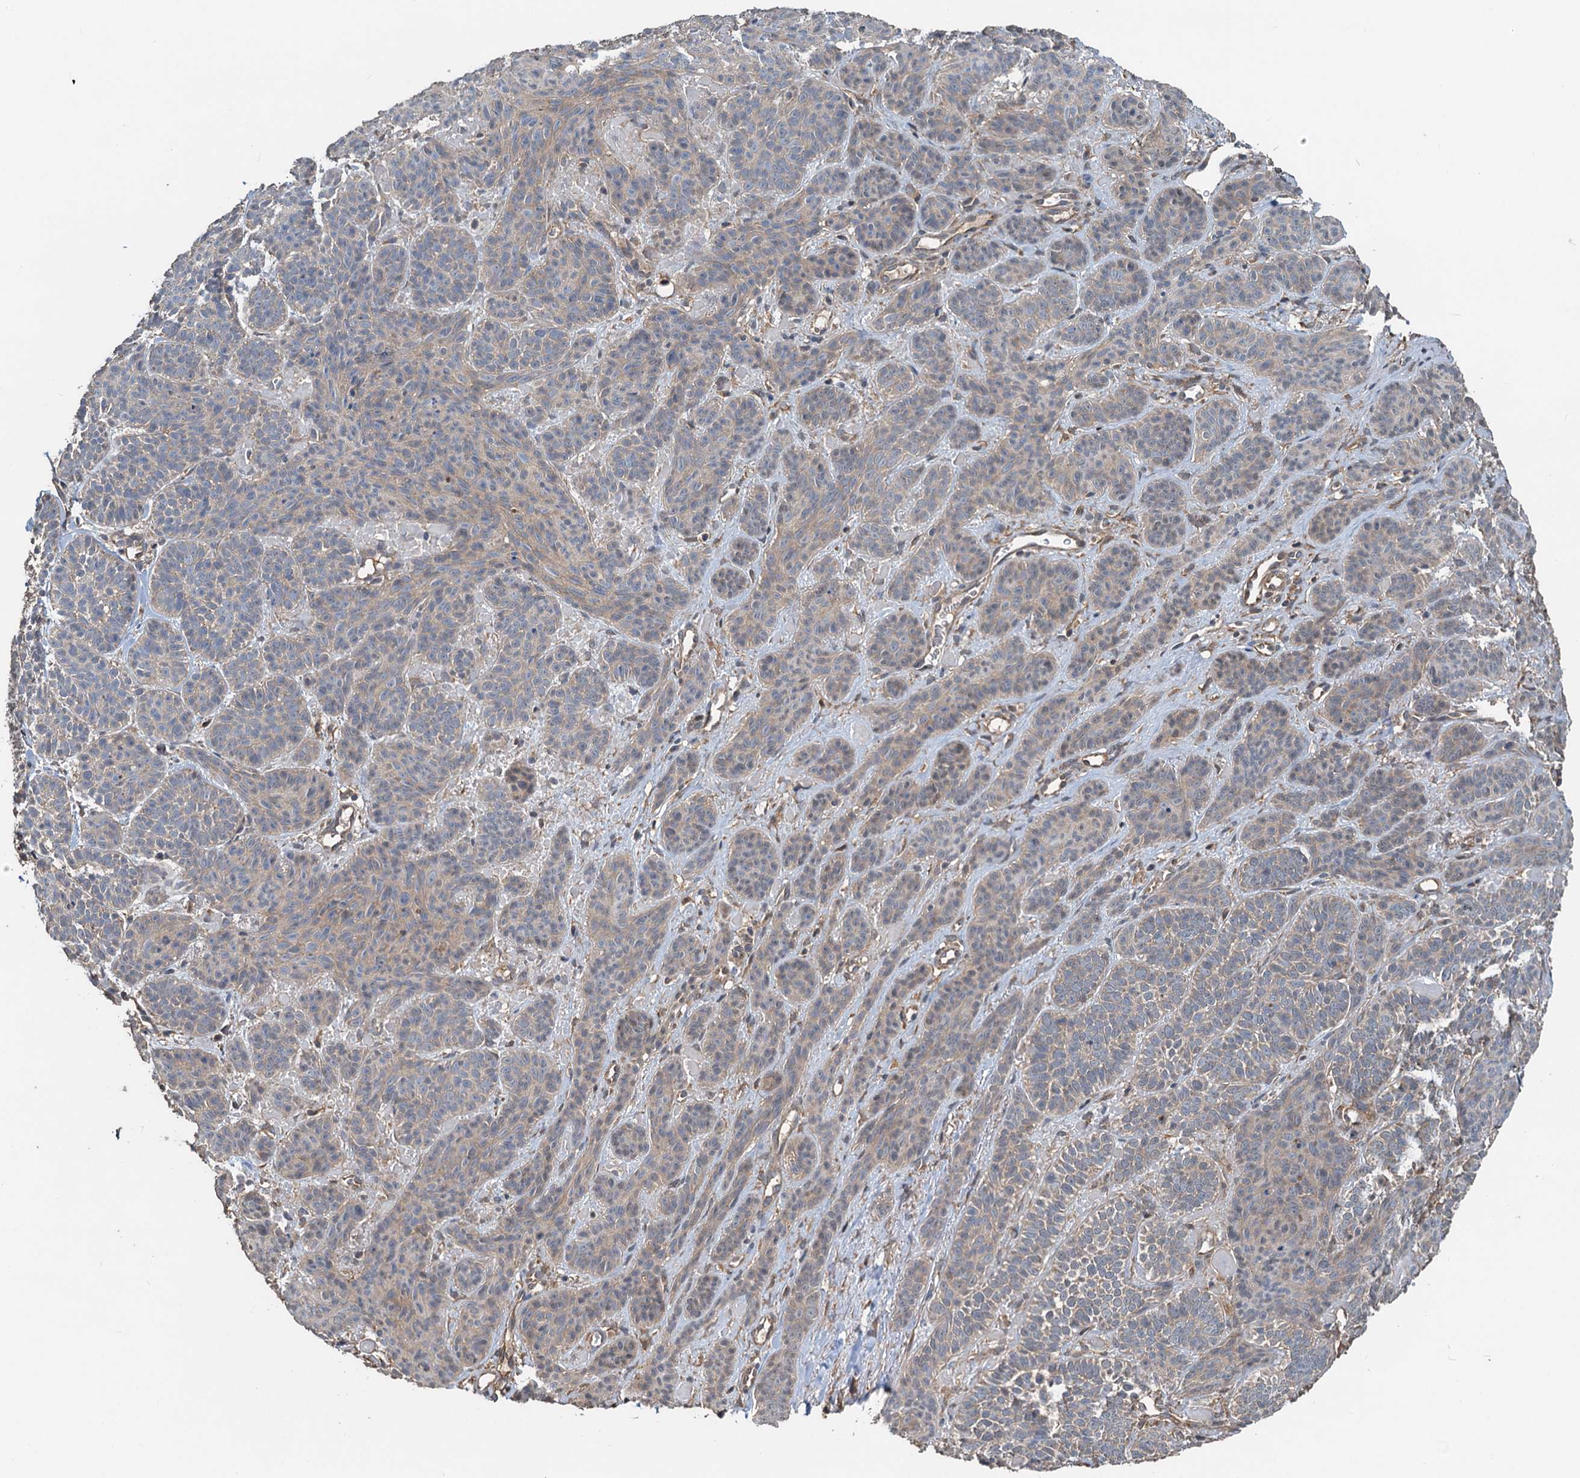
{"staining": {"intensity": "weak", "quantity": "25%-75%", "location": "cytoplasmic/membranous"}, "tissue": "skin cancer", "cell_type": "Tumor cells", "image_type": "cancer", "snomed": [{"axis": "morphology", "description": "Basal cell carcinoma"}, {"axis": "topography", "description": "Skin"}], "caption": "IHC of human skin basal cell carcinoma shows low levels of weak cytoplasmic/membranous positivity in about 25%-75% of tumor cells. Nuclei are stained in blue.", "gene": "HYI", "patient": {"sex": "male", "age": 85}}